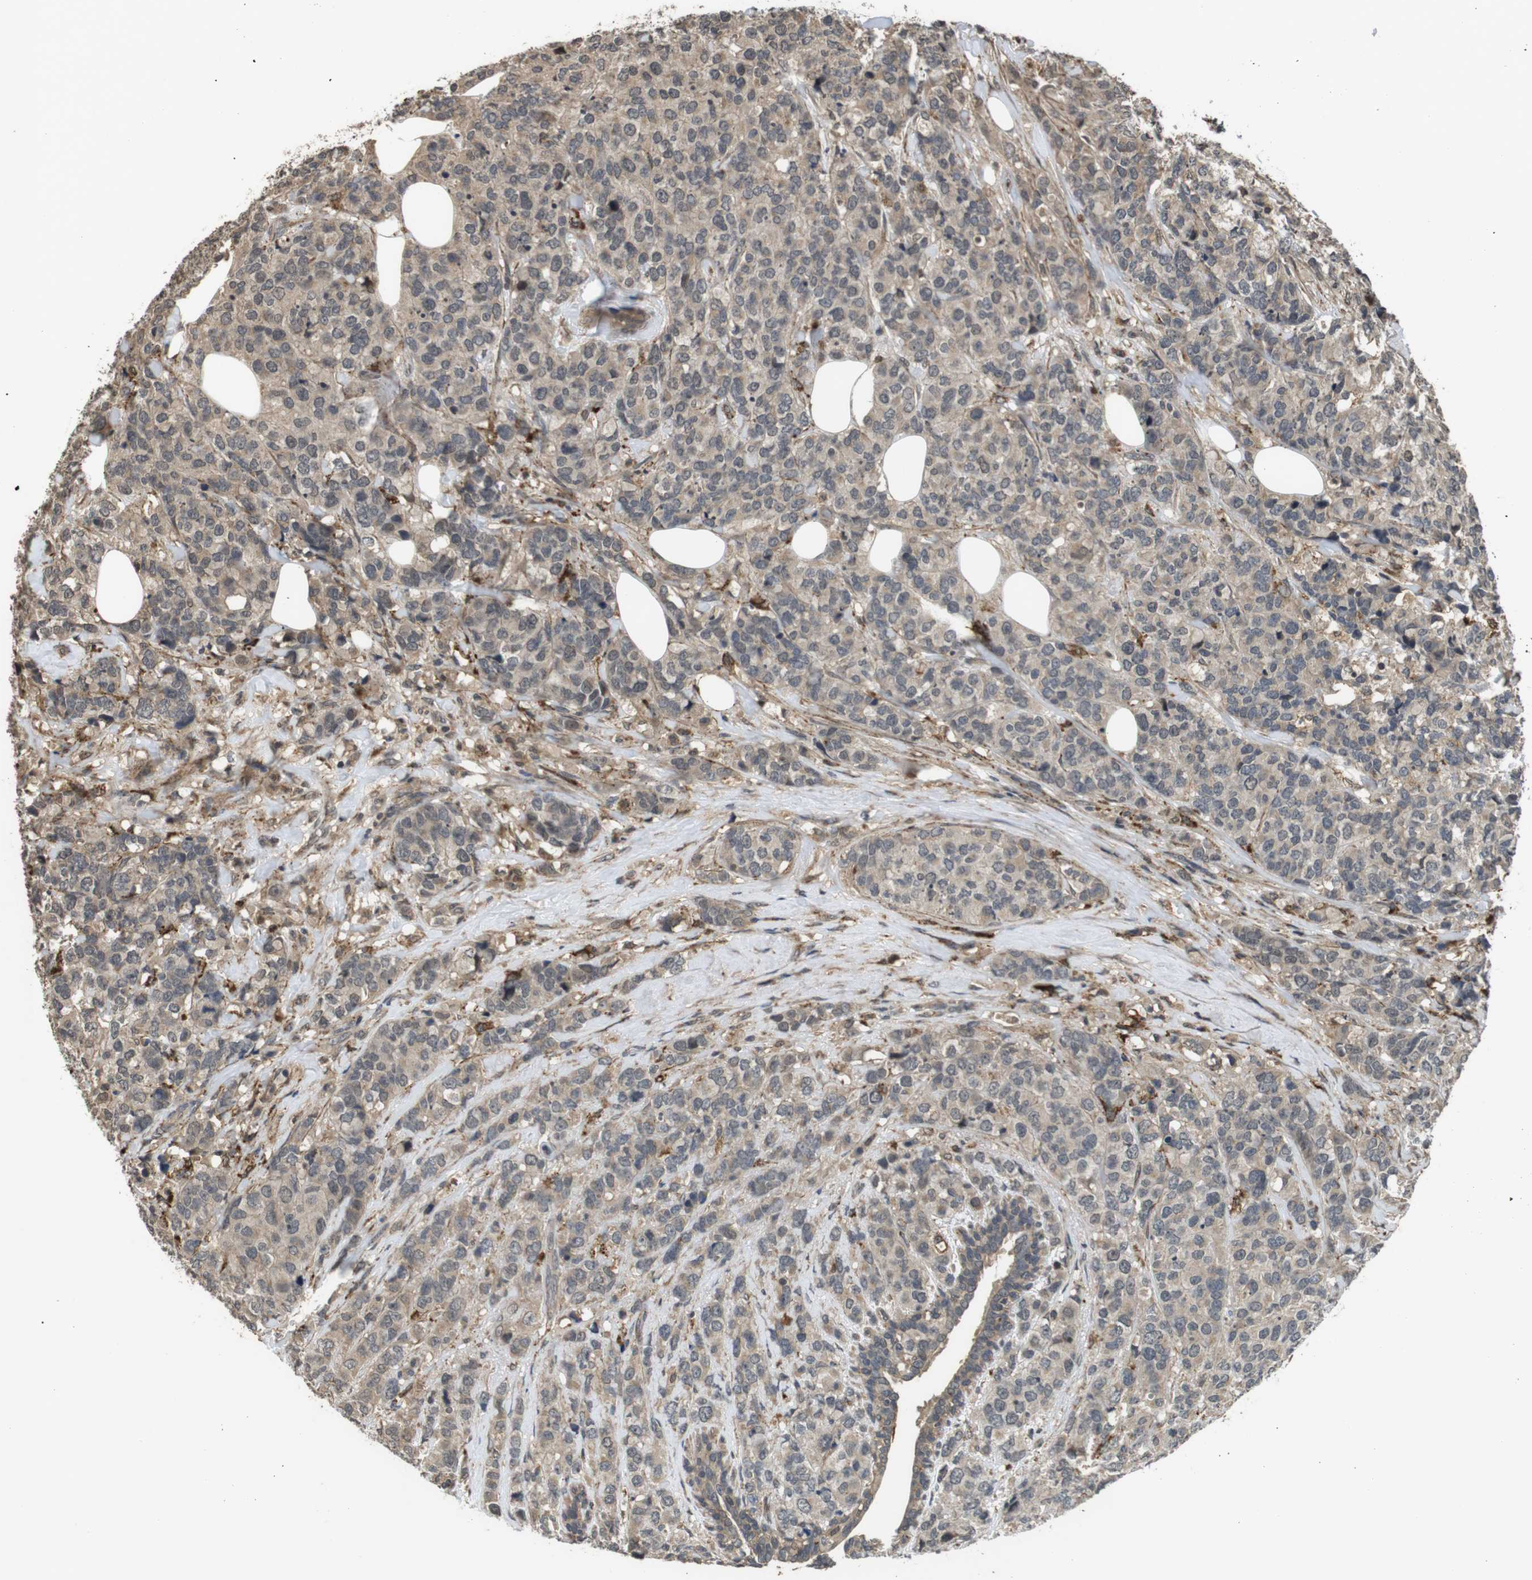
{"staining": {"intensity": "weak", "quantity": ">75%", "location": "cytoplasmic/membranous"}, "tissue": "breast cancer", "cell_type": "Tumor cells", "image_type": "cancer", "snomed": [{"axis": "morphology", "description": "Lobular carcinoma"}, {"axis": "topography", "description": "Breast"}], "caption": "Breast cancer stained for a protein (brown) demonstrates weak cytoplasmic/membranous positive expression in about >75% of tumor cells.", "gene": "FZD10", "patient": {"sex": "female", "age": 59}}